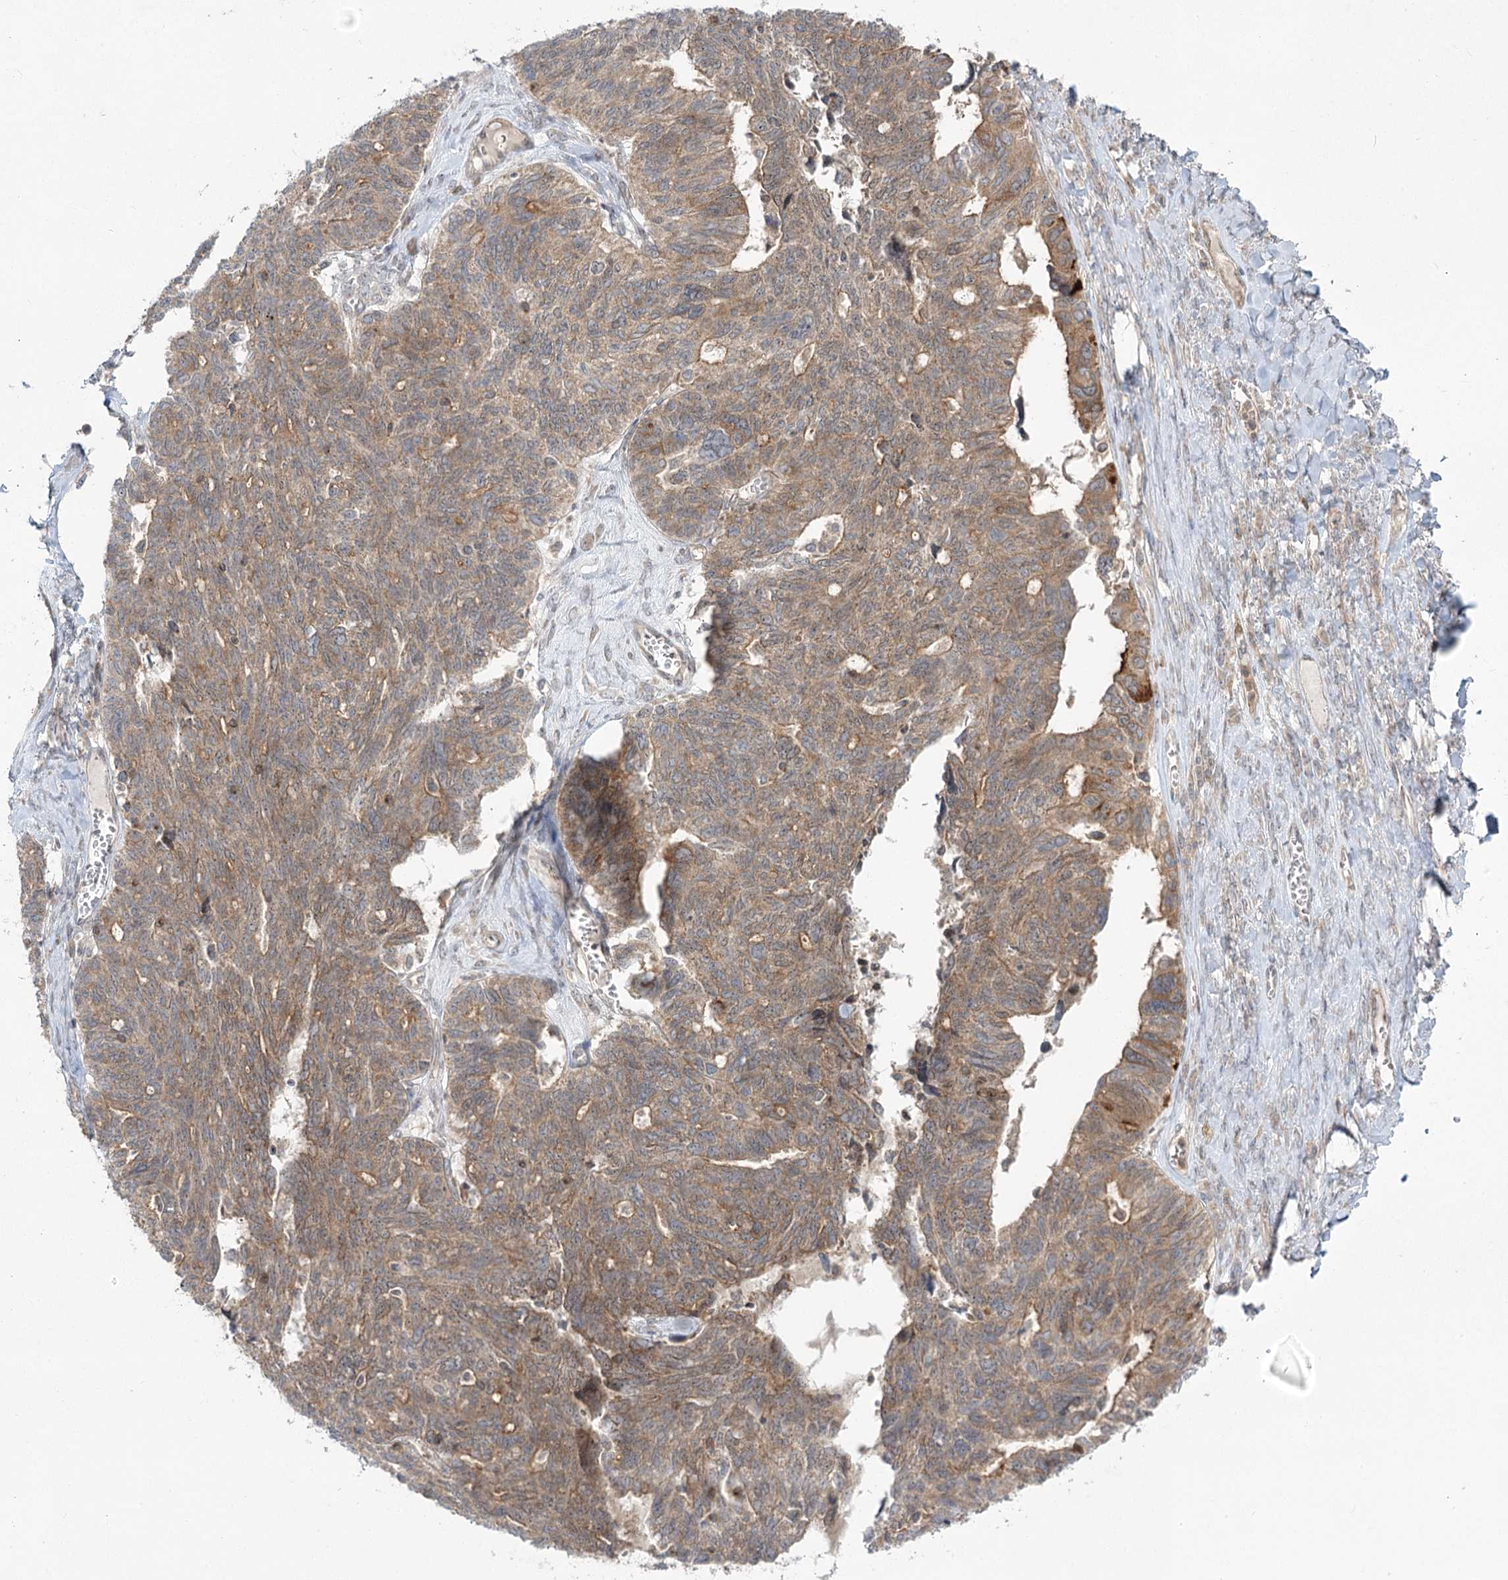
{"staining": {"intensity": "moderate", "quantity": "25%-75%", "location": "cytoplasmic/membranous"}, "tissue": "ovarian cancer", "cell_type": "Tumor cells", "image_type": "cancer", "snomed": [{"axis": "morphology", "description": "Cystadenocarcinoma, serous, NOS"}, {"axis": "topography", "description": "Ovary"}], "caption": "Human serous cystadenocarcinoma (ovarian) stained for a protein (brown) displays moderate cytoplasmic/membranous positive expression in about 25%-75% of tumor cells.", "gene": "SYTL1", "patient": {"sex": "female", "age": 79}}